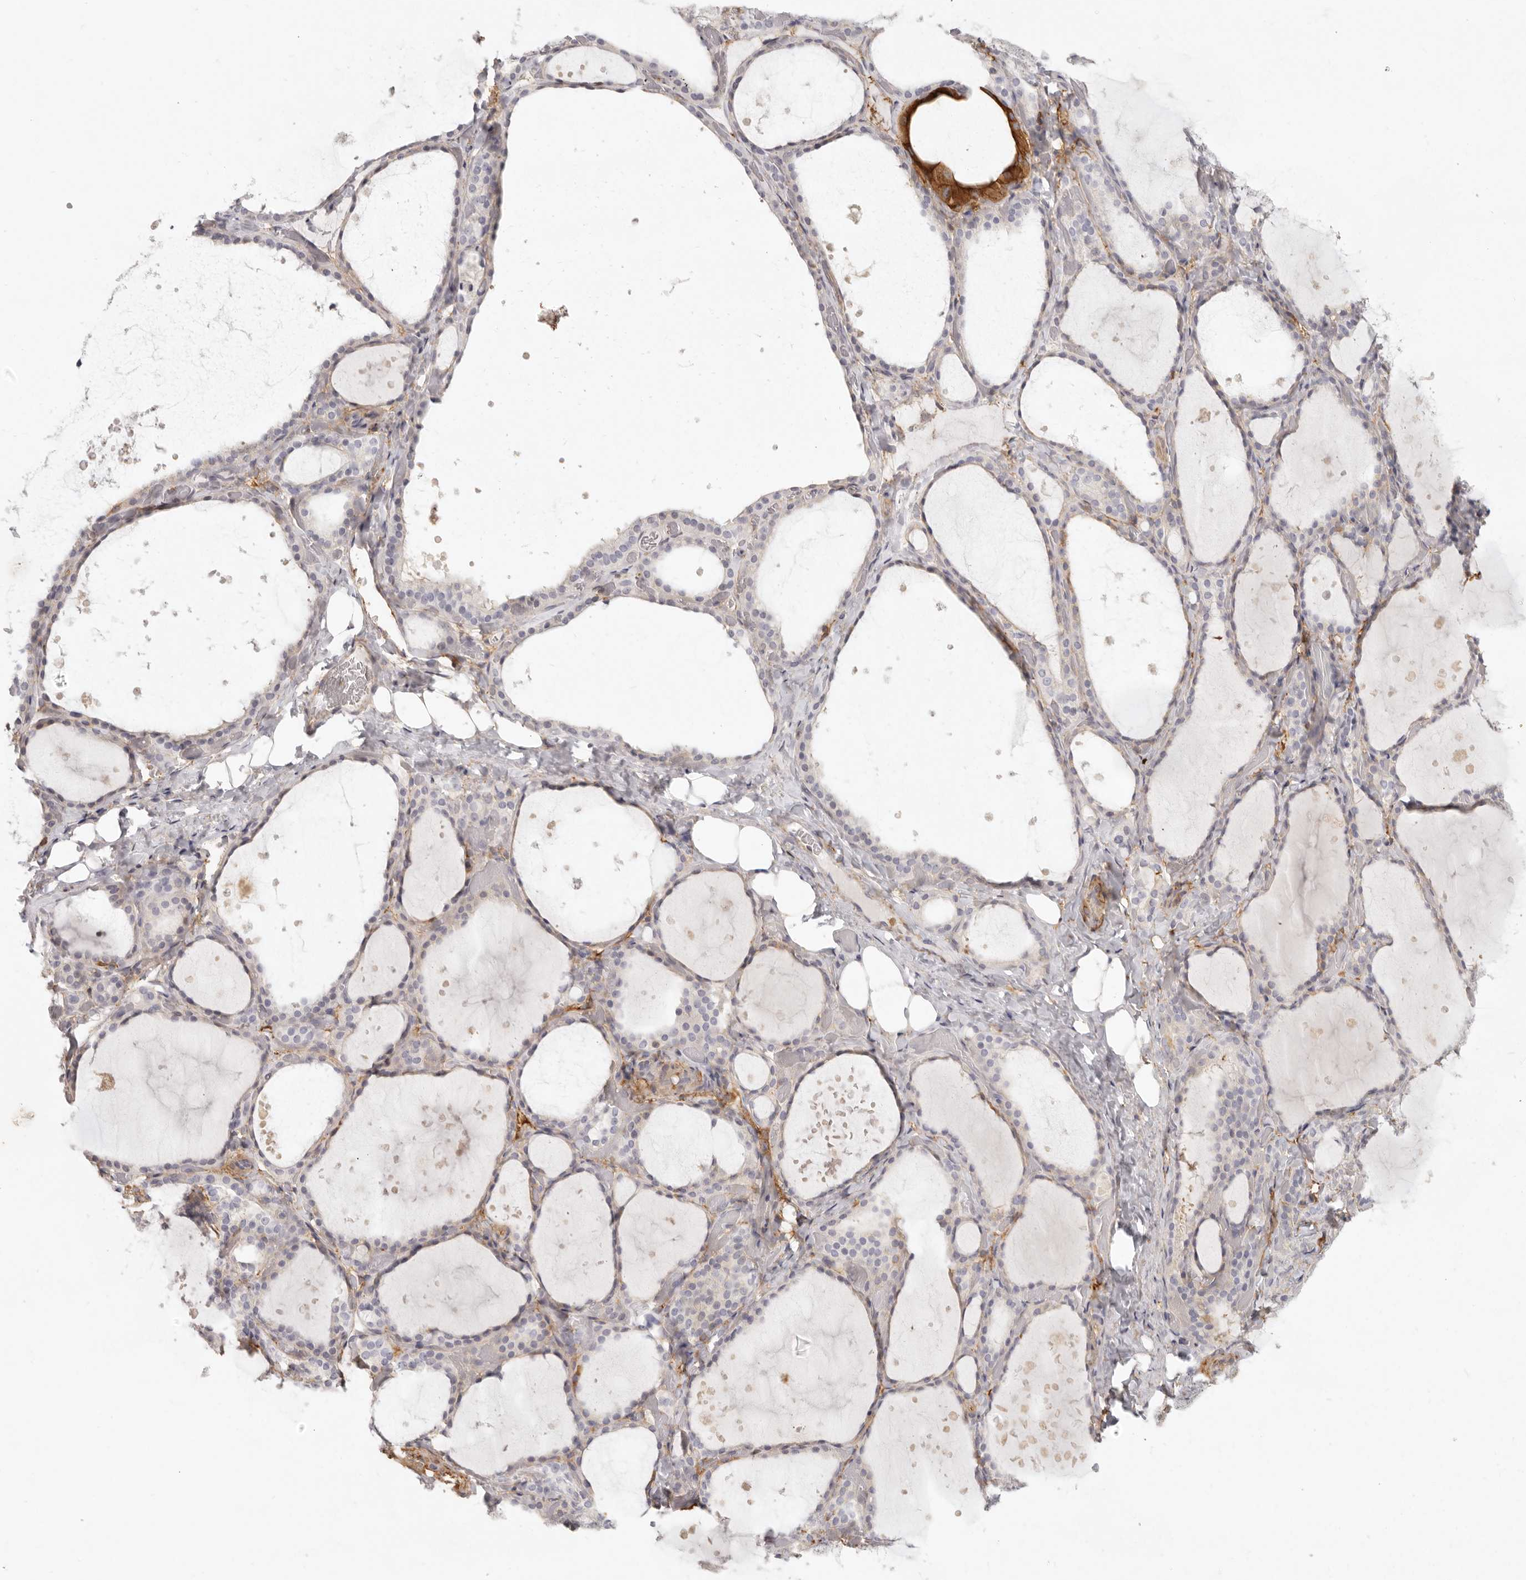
{"staining": {"intensity": "moderate", "quantity": "<25%", "location": "cytoplasmic/membranous"}, "tissue": "thyroid gland", "cell_type": "Glandular cells", "image_type": "normal", "snomed": [{"axis": "morphology", "description": "Normal tissue, NOS"}, {"axis": "topography", "description": "Thyroid gland"}], "caption": "Moderate cytoplasmic/membranous expression is identified in about <25% of glandular cells in normal thyroid gland. (Stains: DAB in brown, nuclei in blue, Microscopy: brightfield microscopy at high magnification).", "gene": "NIBAN1", "patient": {"sex": "female", "age": 44}}